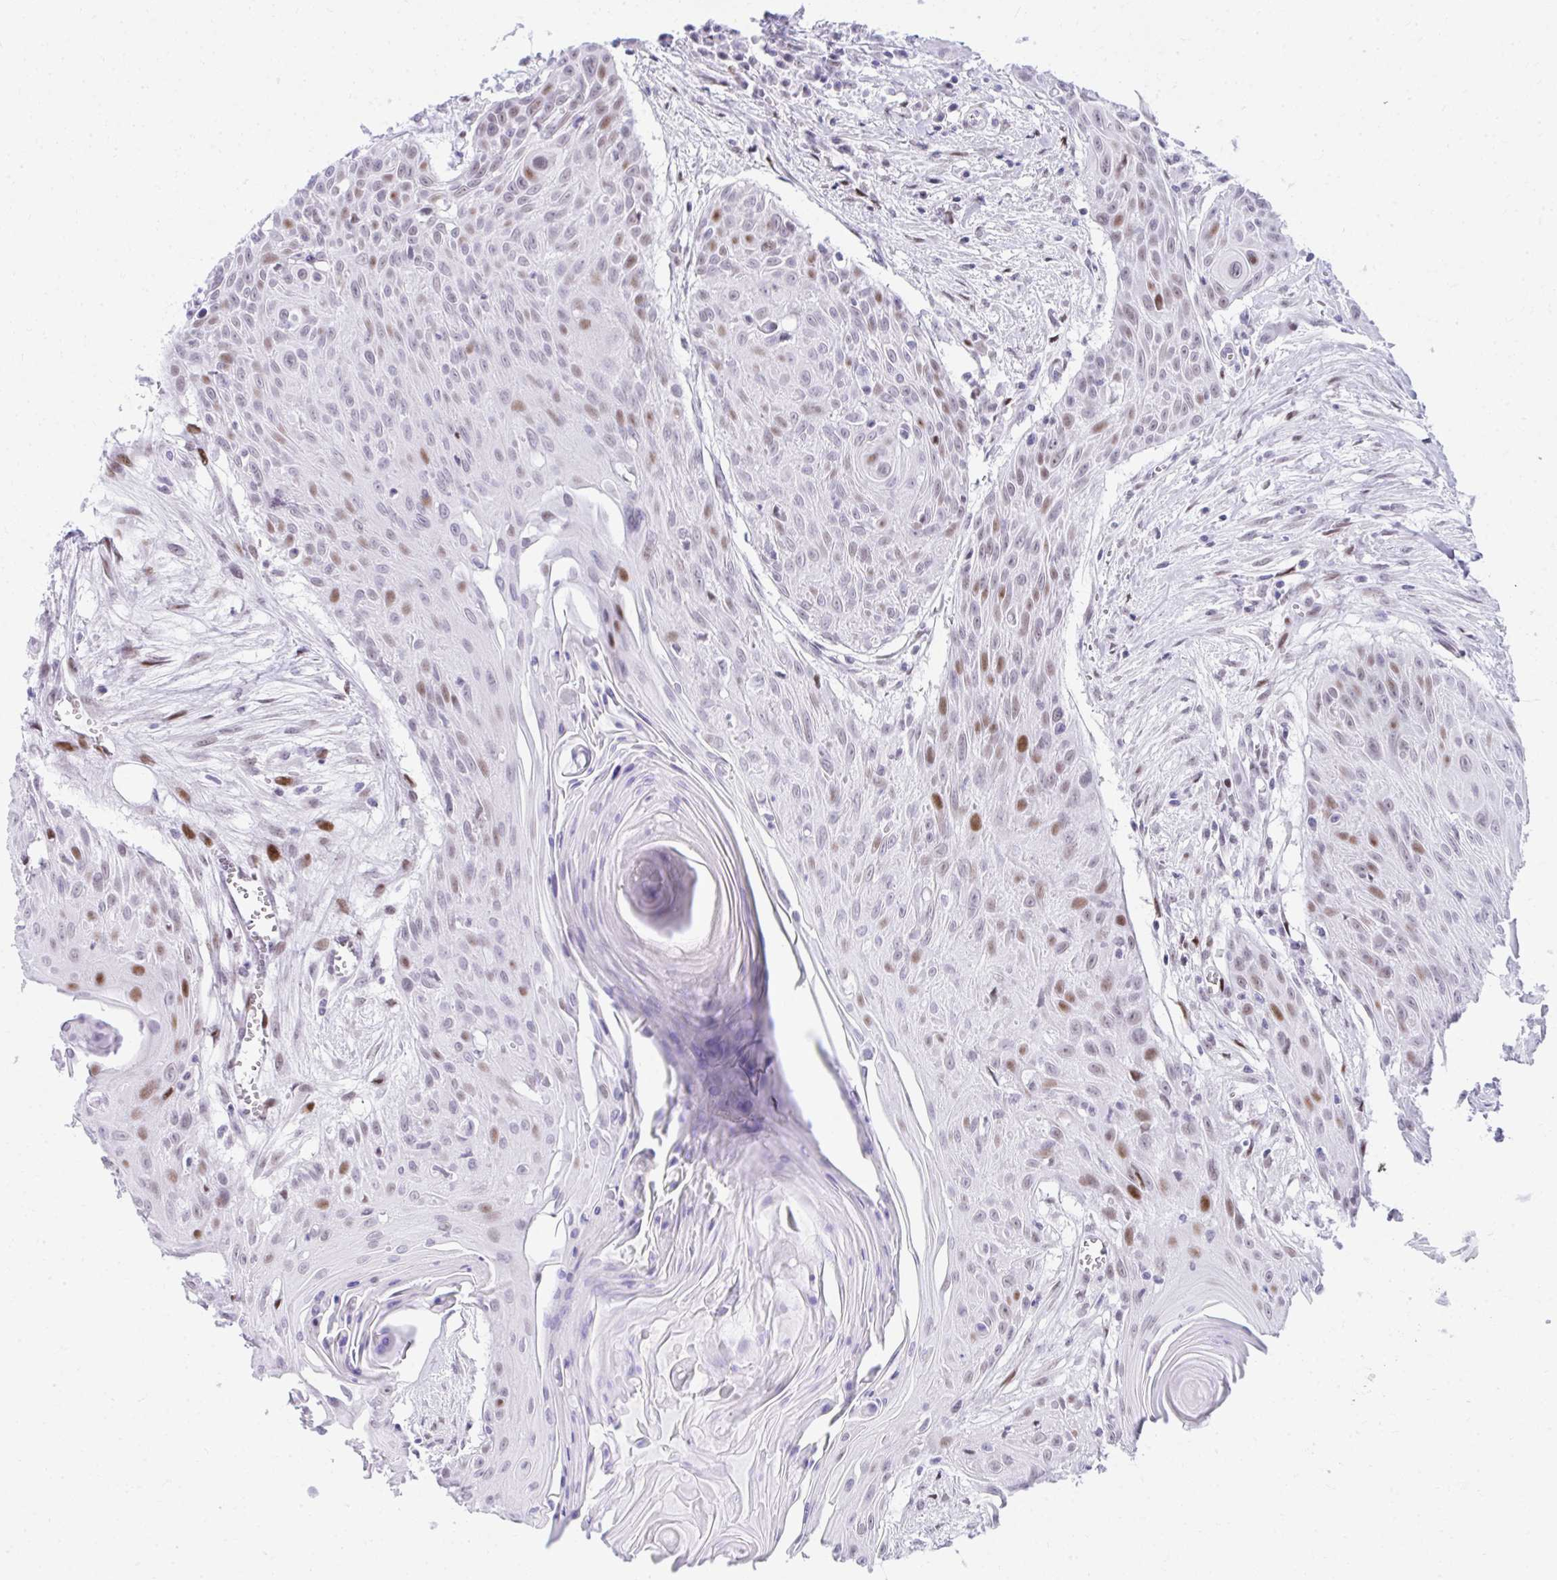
{"staining": {"intensity": "moderate", "quantity": "<25%", "location": "nuclear"}, "tissue": "head and neck cancer", "cell_type": "Tumor cells", "image_type": "cancer", "snomed": [{"axis": "morphology", "description": "Squamous cell carcinoma, NOS"}, {"axis": "topography", "description": "Lymph node"}, {"axis": "topography", "description": "Salivary gland"}, {"axis": "topography", "description": "Head-Neck"}], "caption": "Tumor cells exhibit moderate nuclear expression in about <25% of cells in head and neck cancer (squamous cell carcinoma).", "gene": "GLDN", "patient": {"sex": "female", "age": 74}}